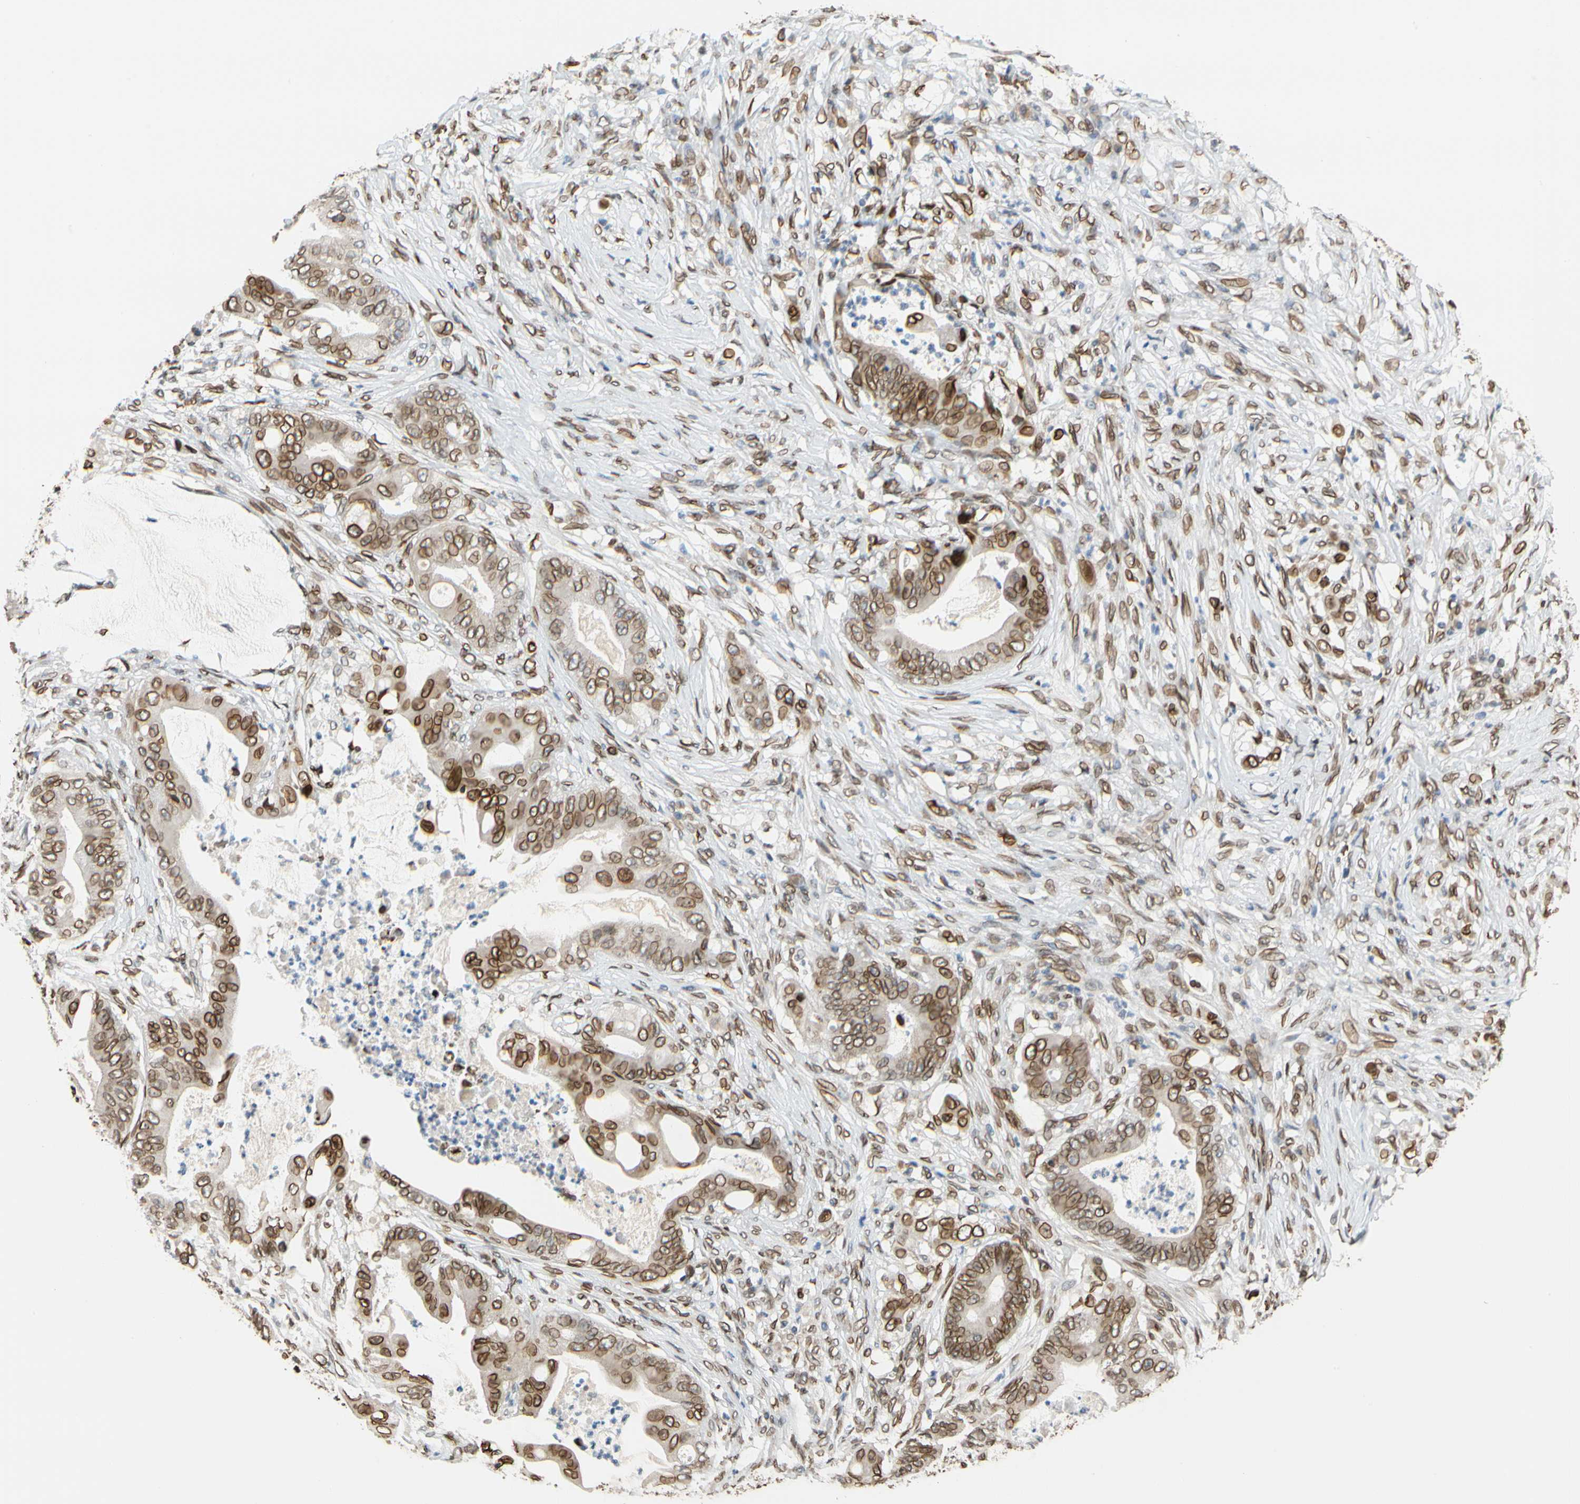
{"staining": {"intensity": "strong", "quantity": ">75%", "location": "cytoplasmic/membranous,nuclear"}, "tissue": "stomach cancer", "cell_type": "Tumor cells", "image_type": "cancer", "snomed": [{"axis": "morphology", "description": "Adenocarcinoma, NOS"}, {"axis": "topography", "description": "Stomach"}], "caption": "Immunohistochemistry image of neoplastic tissue: stomach adenocarcinoma stained using IHC reveals high levels of strong protein expression localized specifically in the cytoplasmic/membranous and nuclear of tumor cells, appearing as a cytoplasmic/membranous and nuclear brown color.", "gene": "SUN1", "patient": {"sex": "female", "age": 73}}